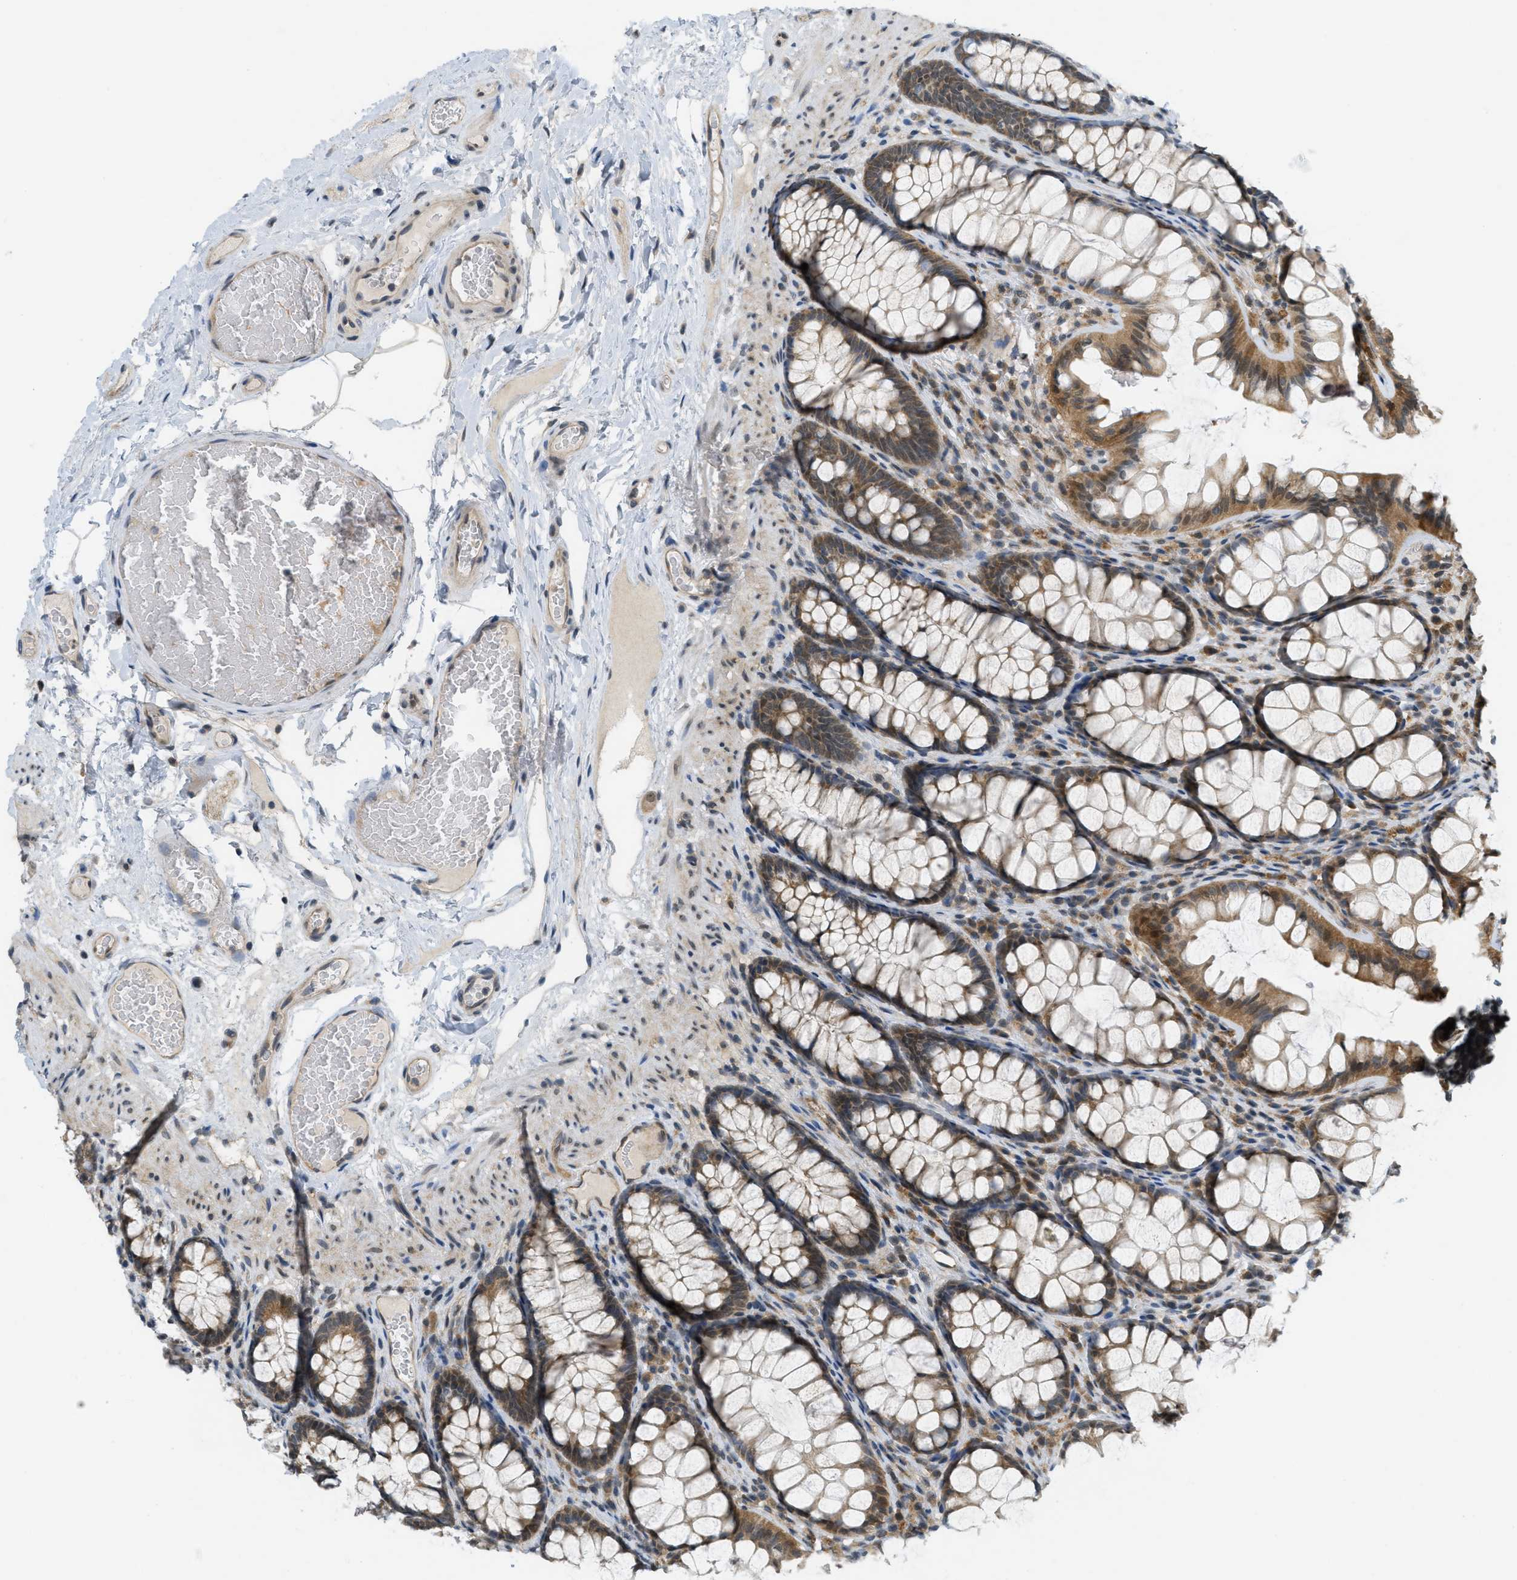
{"staining": {"intensity": "weak", "quantity": ">75%", "location": "cytoplasmic/membranous"}, "tissue": "colon", "cell_type": "Endothelial cells", "image_type": "normal", "snomed": [{"axis": "morphology", "description": "Normal tissue, NOS"}, {"axis": "topography", "description": "Colon"}], "caption": "Benign colon reveals weak cytoplasmic/membranous staining in approximately >75% of endothelial cells, visualized by immunohistochemistry.", "gene": "PRKD1", "patient": {"sex": "female", "age": 55}}